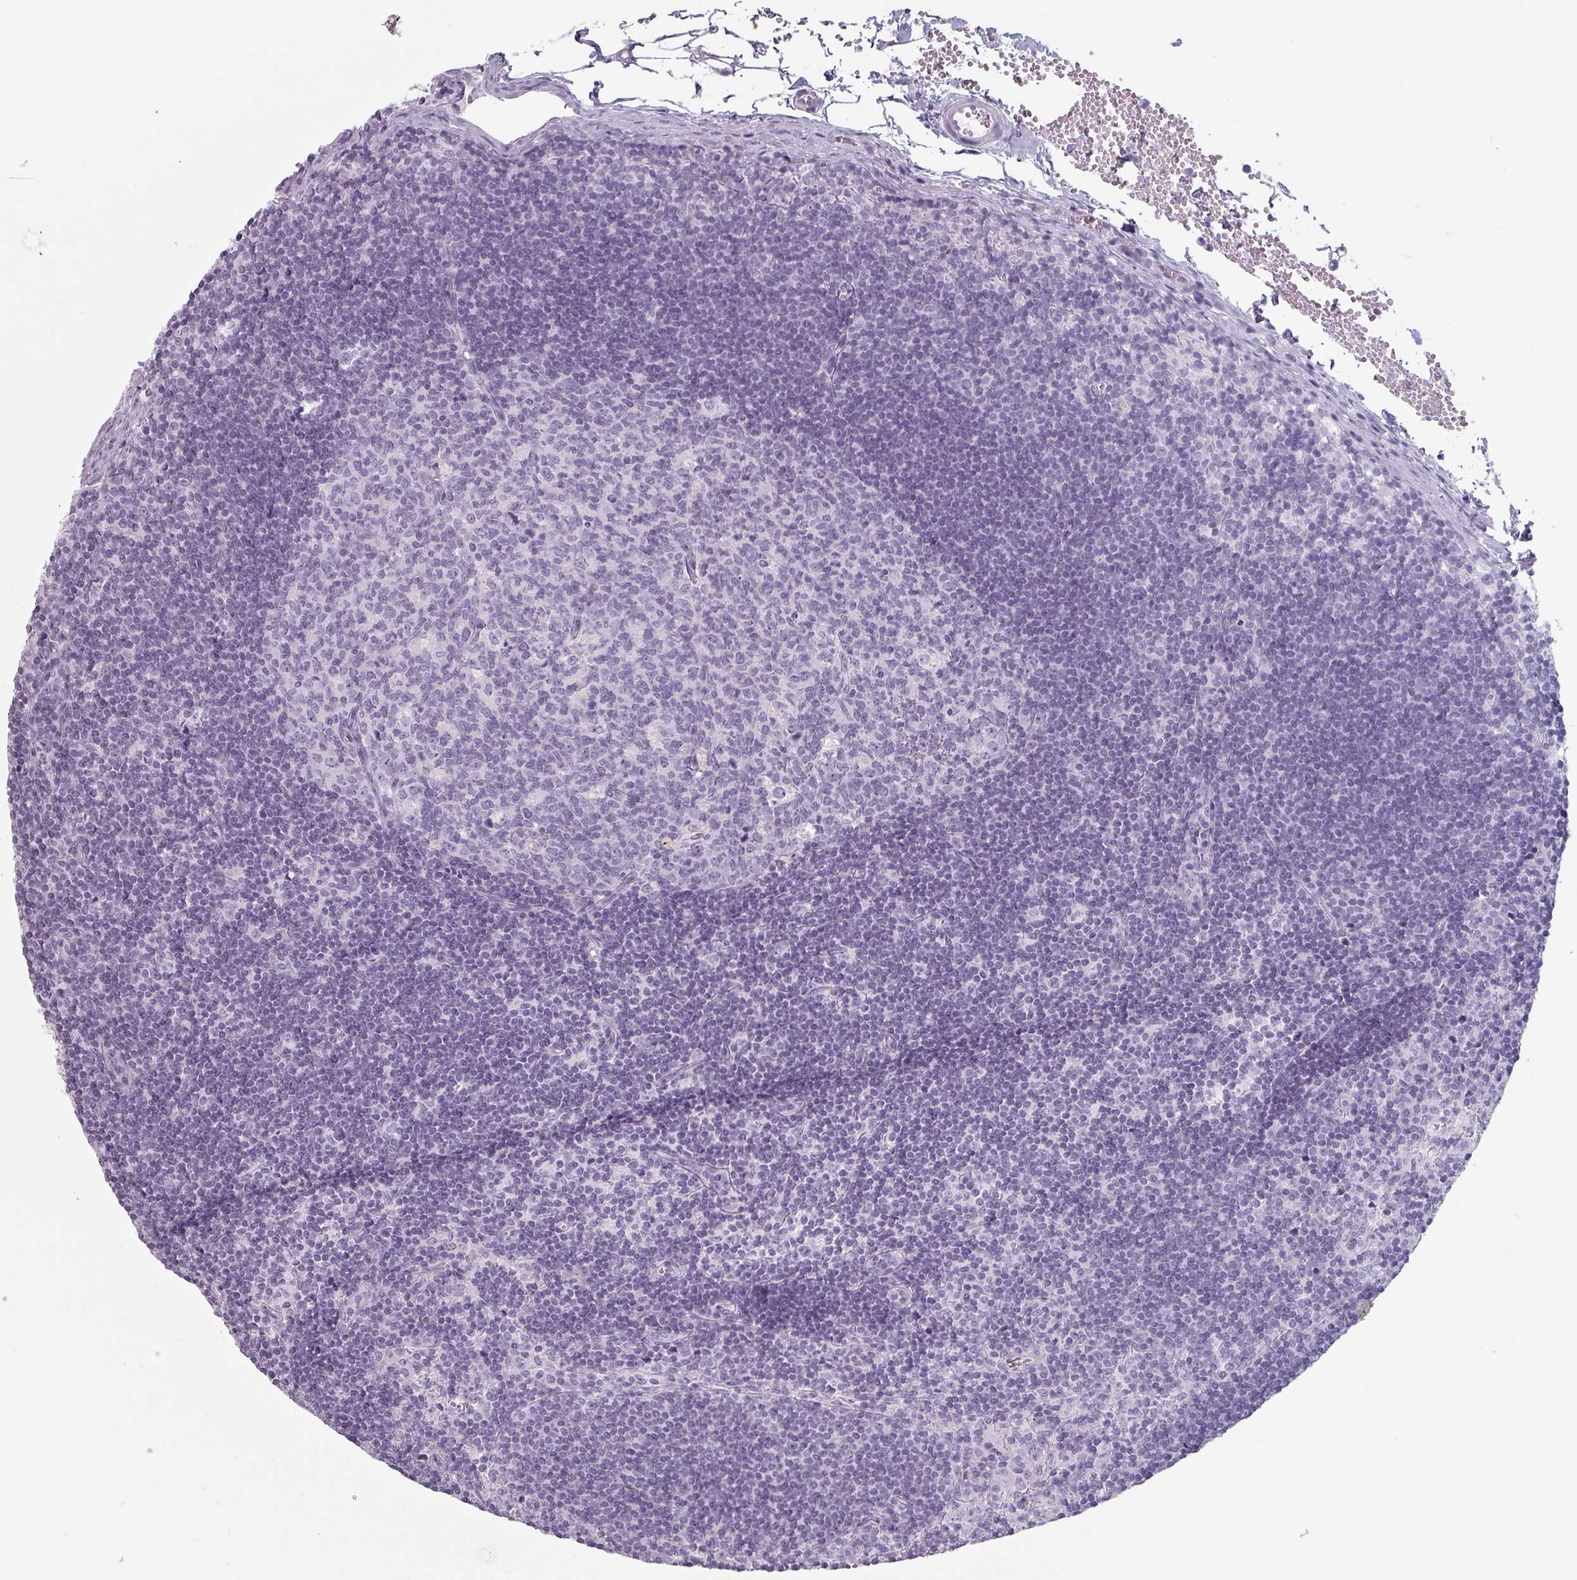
{"staining": {"intensity": "negative", "quantity": "none", "location": "none"}, "tissue": "lymph node", "cell_type": "Germinal center cells", "image_type": "normal", "snomed": [{"axis": "morphology", "description": "Normal tissue, NOS"}, {"axis": "topography", "description": "Lymph node"}], "caption": "The micrograph demonstrates no staining of germinal center cells in benign lymph node. The staining was performed using DAB to visualize the protein expression in brown, while the nuclei were stained in blue with hematoxylin (Magnification: 20x).", "gene": "SLC35G2", "patient": {"sex": "female", "age": 29}}